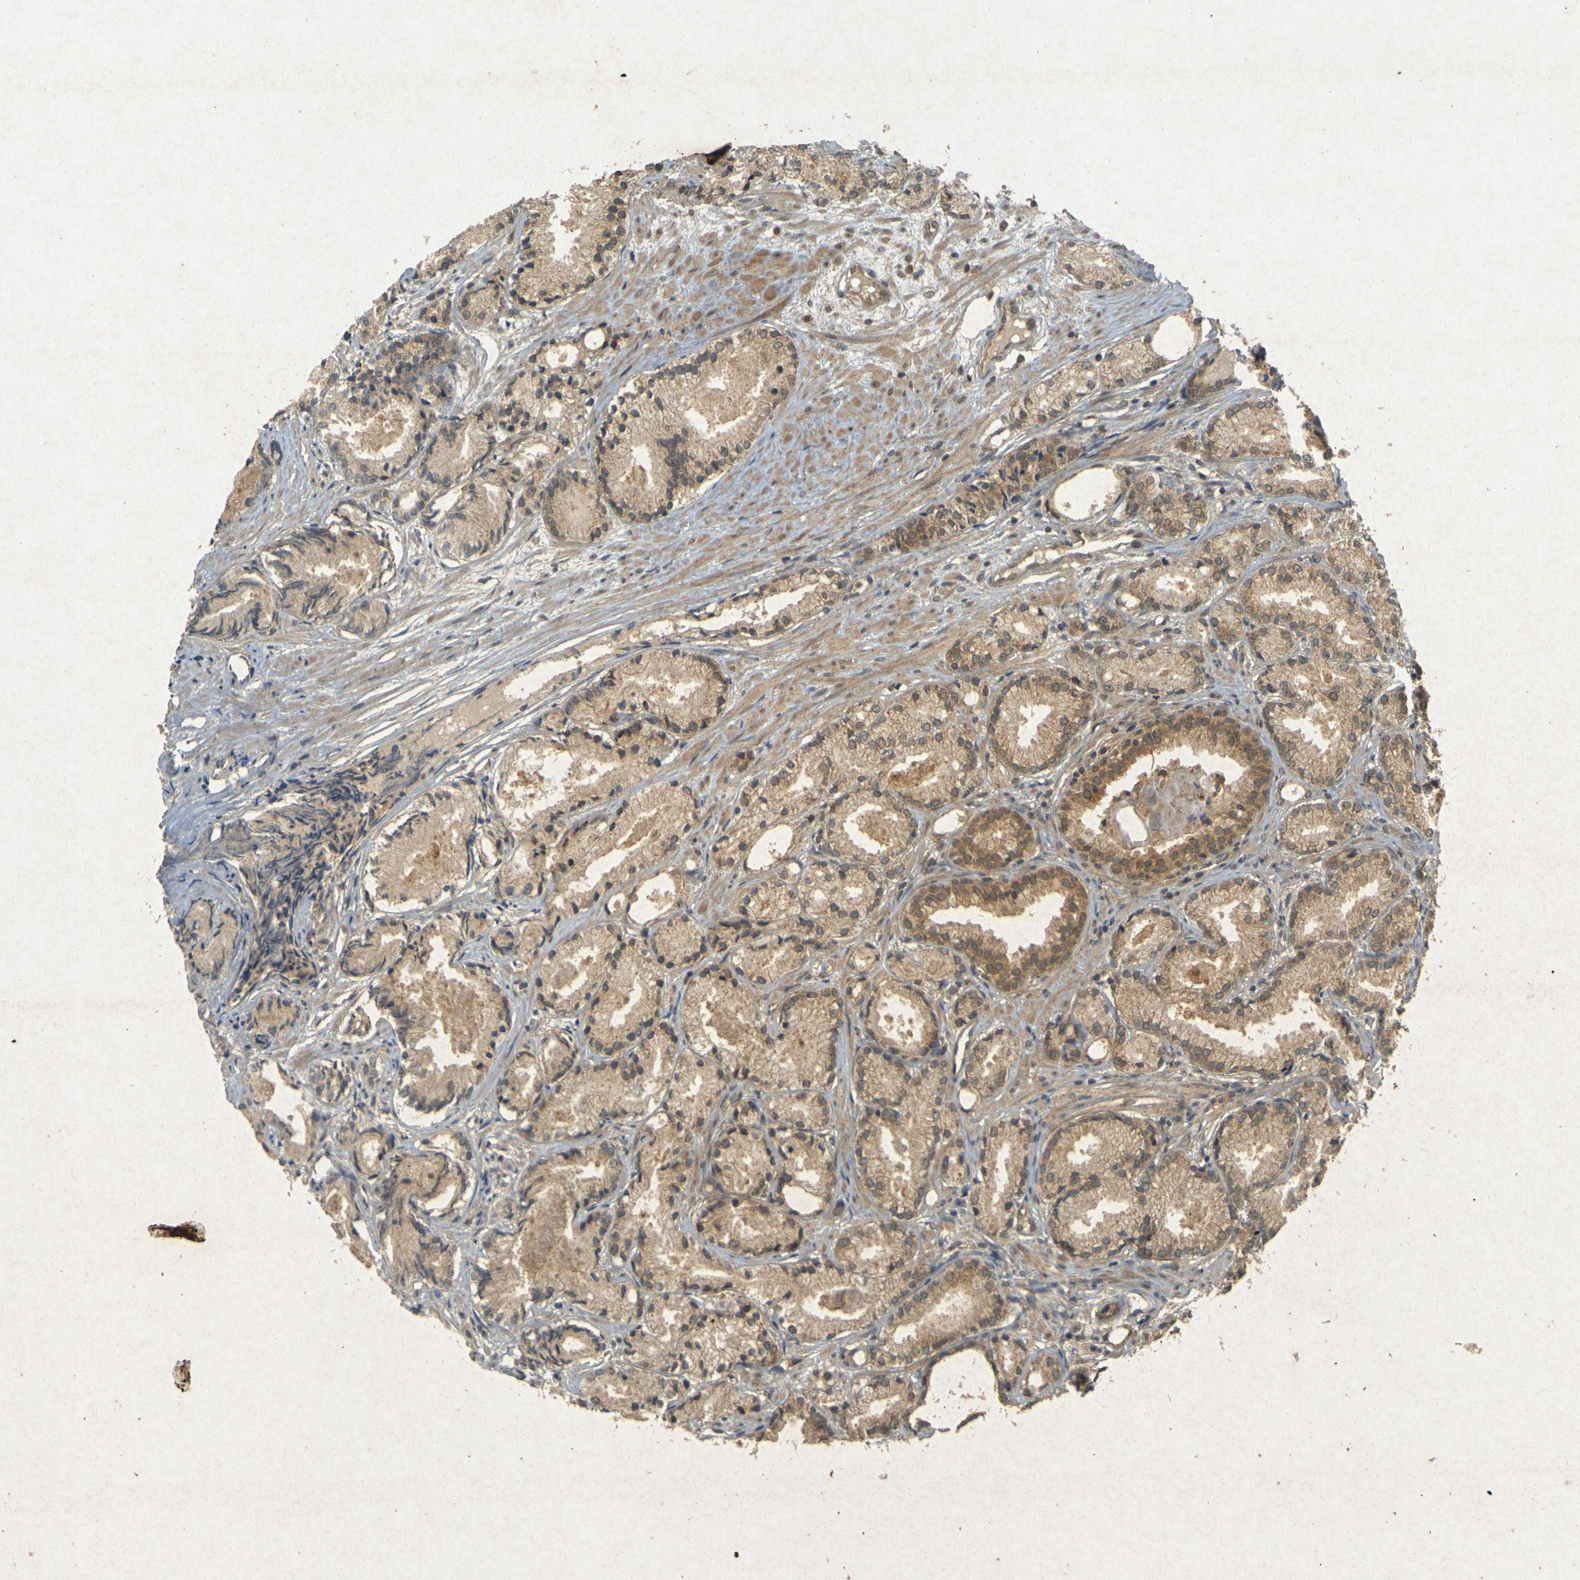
{"staining": {"intensity": "moderate", "quantity": ">75%", "location": "cytoplasmic/membranous"}, "tissue": "prostate cancer", "cell_type": "Tumor cells", "image_type": "cancer", "snomed": [{"axis": "morphology", "description": "Adenocarcinoma, Low grade"}, {"axis": "topography", "description": "Prostate"}], "caption": "Protein staining shows moderate cytoplasmic/membranous staining in approximately >75% of tumor cells in prostate adenocarcinoma (low-grade). The staining is performed using DAB brown chromogen to label protein expression. The nuclei are counter-stained blue using hematoxylin.", "gene": "ERN1", "patient": {"sex": "male", "age": 72}}